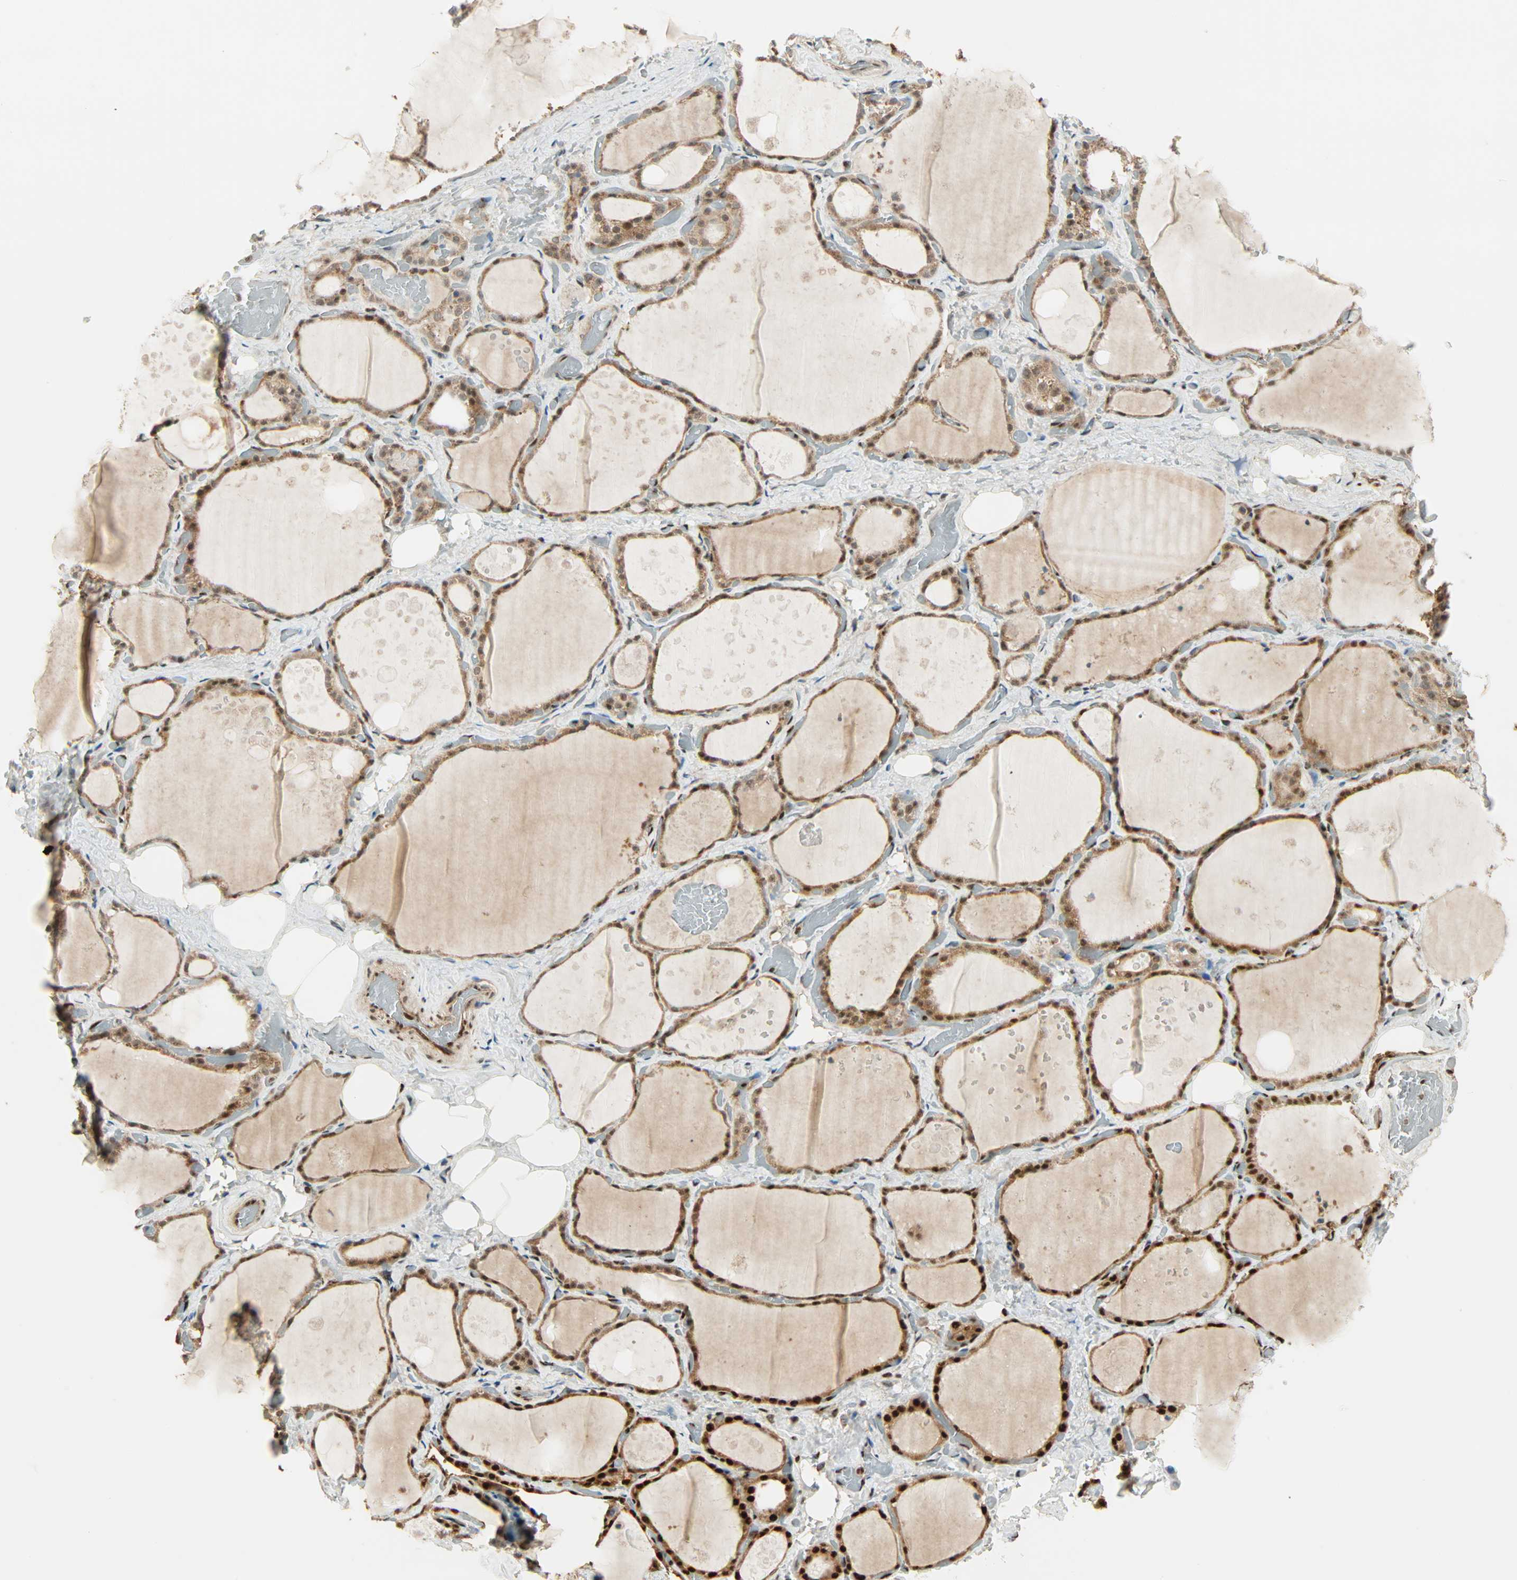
{"staining": {"intensity": "strong", "quantity": ">75%", "location": "cytoplasmic/membranous,nuclear"}, "tissue": "thyroid gland", "cell_type": "Glandular cells", "image_type": "normal", "snomed": [{"axis": "morphology", "description": "Normal tissue, NOS"}, {"axis": "topography", "description": "Thyroid gland"}], "caption": "This histopathology image demonstrates benign thyroid gland stained with immunohistochemistry (IHC) to label a protein in brown. The cytoplasmic/membranous,nuclear of glandular cells show strong positivity for the protein. Nuclei are counter-stained blue.", "gene": "PNPLA6", "patient": {"sex": "male", "age": 61}}